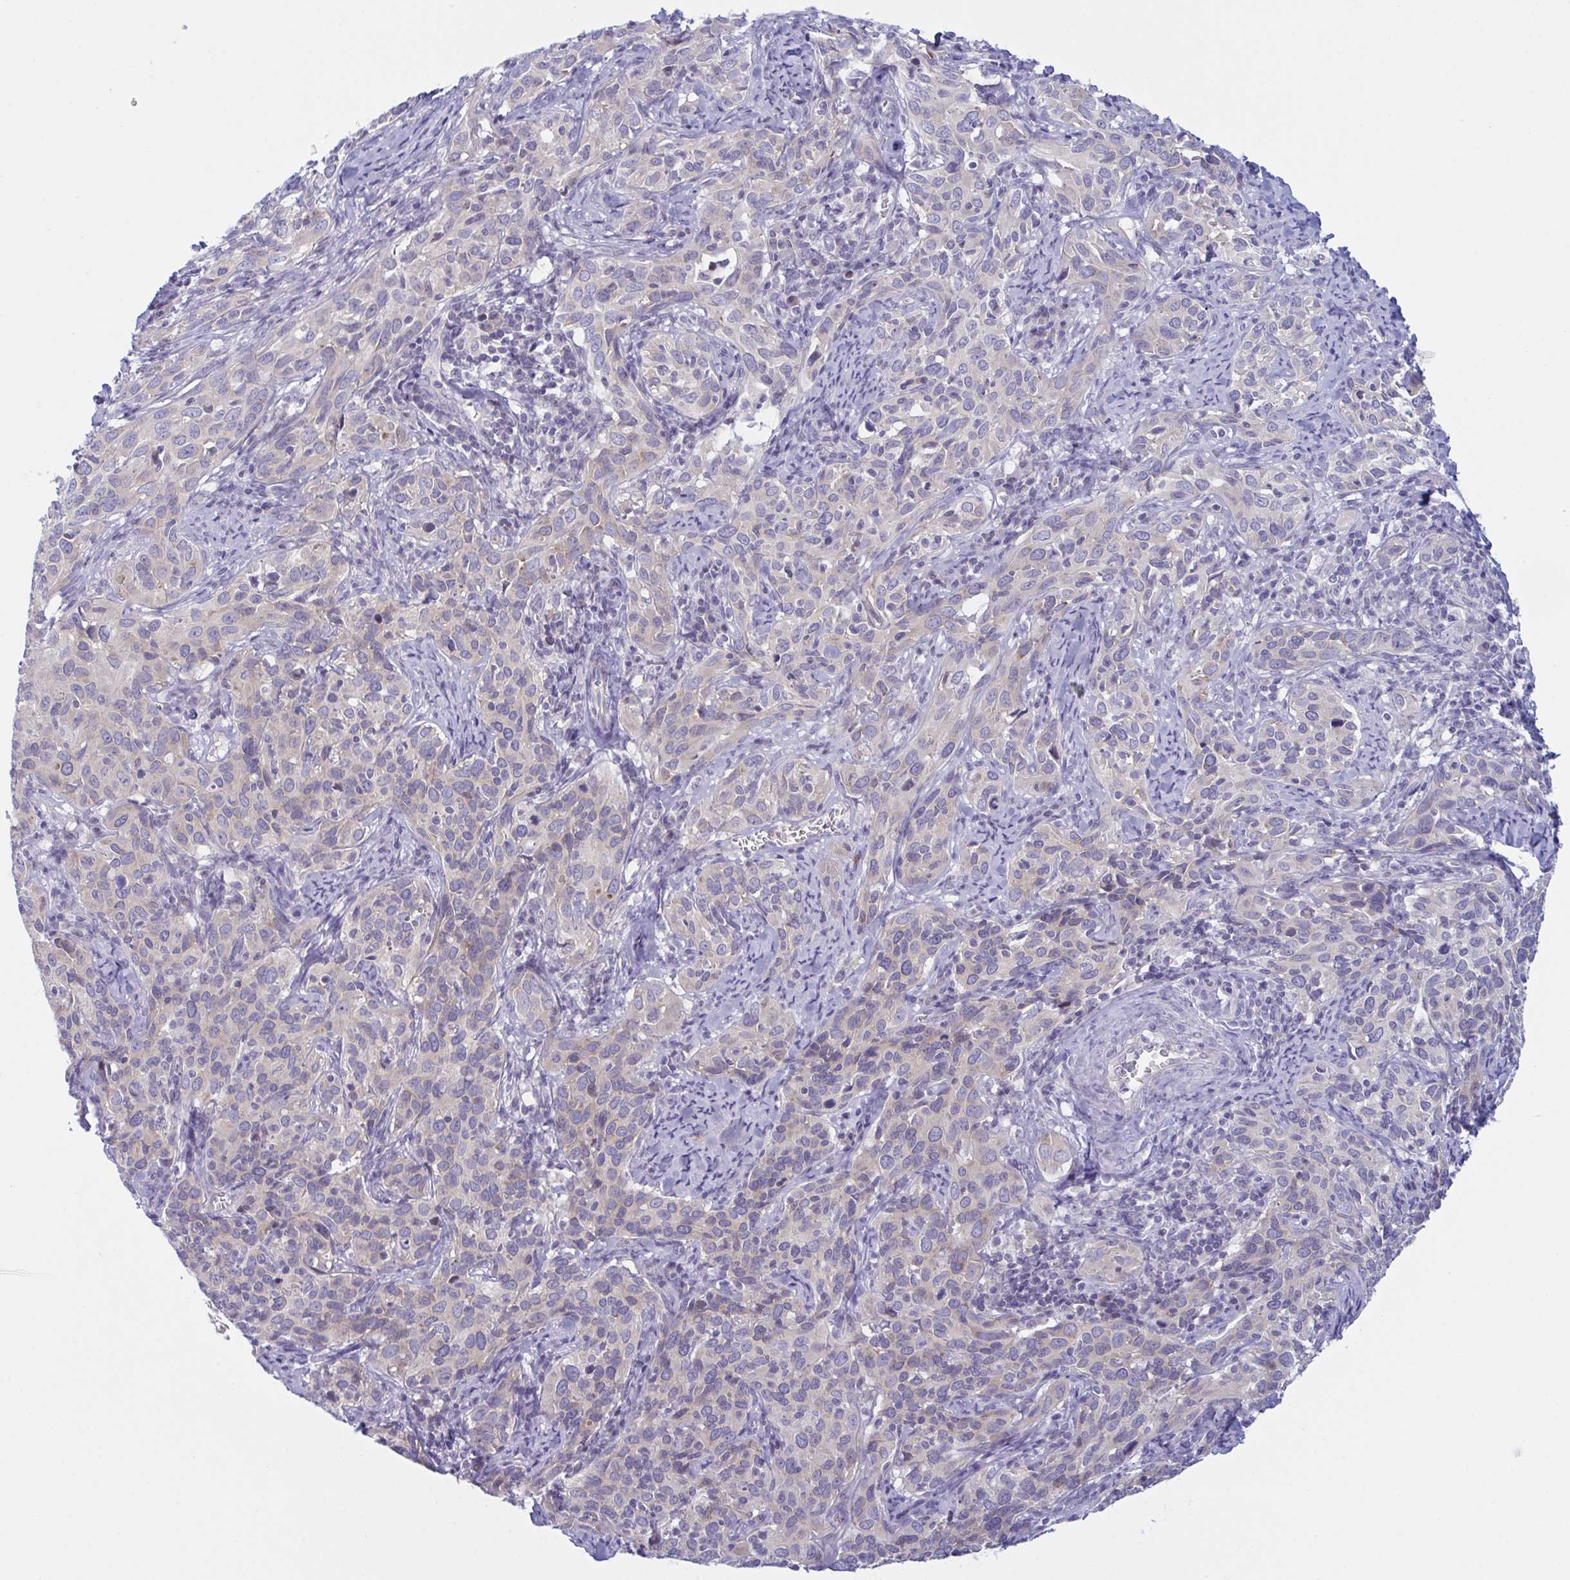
{"staining": {"intensity": "weak", "quantity": "25%-75%", "location": "cytoplasmic/membranous"}, "tissue": "cervical cancer", "cell_type": "Tumor cells", "image_type": "cancer", "snomed": [{"axis": "morphology", "description": "Squamous cell carcinoma, NOS"}, {"axis": "topography", "description": "Cervix"}], "caption": "Immunohistochemistry (IHC) micrograph of human squamous cell carcinoma (cervical) stained for a protein (brown), which displays low levels of weak cytoplasmic/membranous staining in approximately 25%-75% of tumor cells.", "gene": "NAA30", "patient": {"sex": "female", "age": 51}}